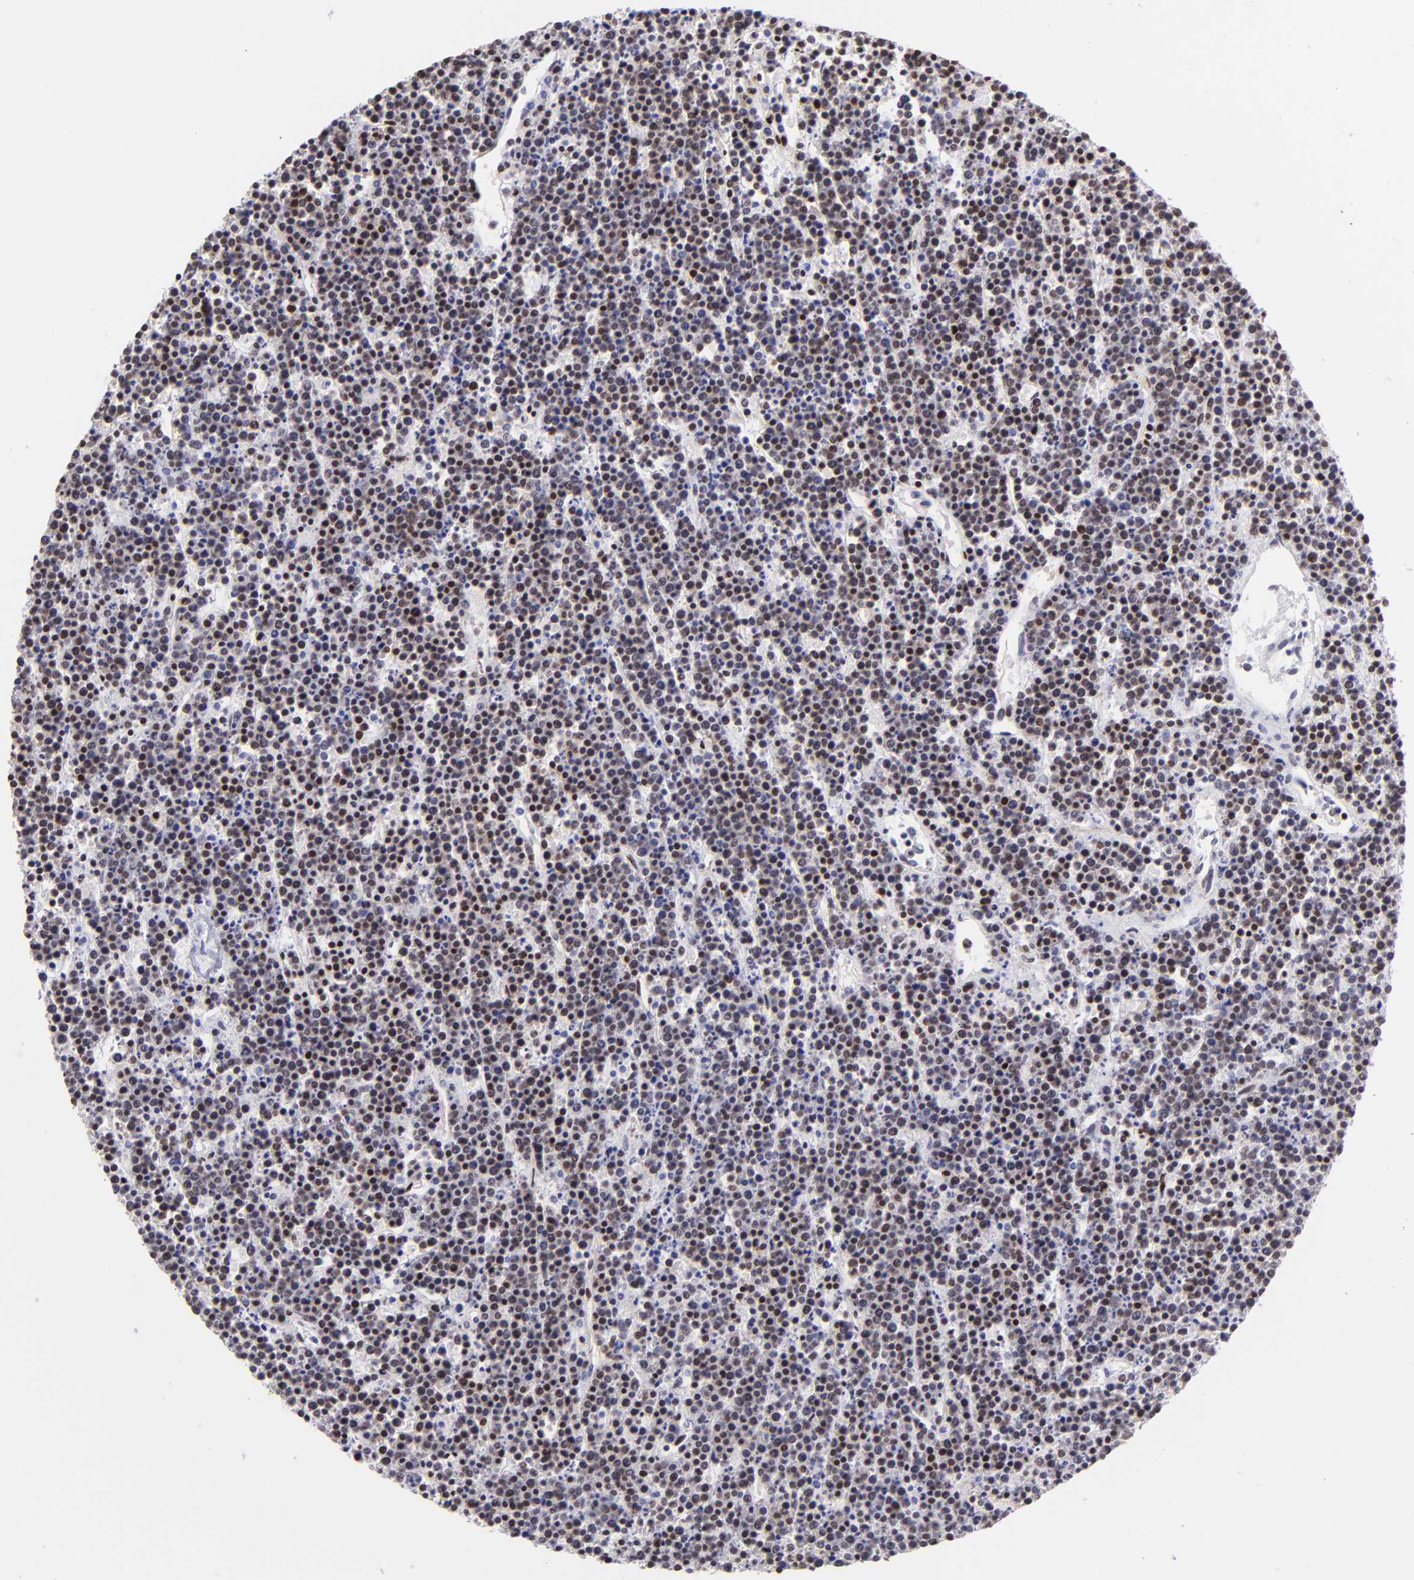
{"staining": {"intensity": "strong", "quantity": ">75%", "location": "nuclear"}, "tissue": "lymphoma", "cell_type": "Tumor cells", "image_type": "cancer", "snomed": [{"axis": "morphology", "description": "Malignant lymphoma, non-Hodgkin's type, High grade"}, {"axis": "topography", "description": "Ovary"}], "caption": "DAB immunohistochemical staining of human lymphoma displays strong nuclear protein expression in about >75% of tumor cells.", "gene": "ETS1", "patient": {"sex": "female", "age": 56}}